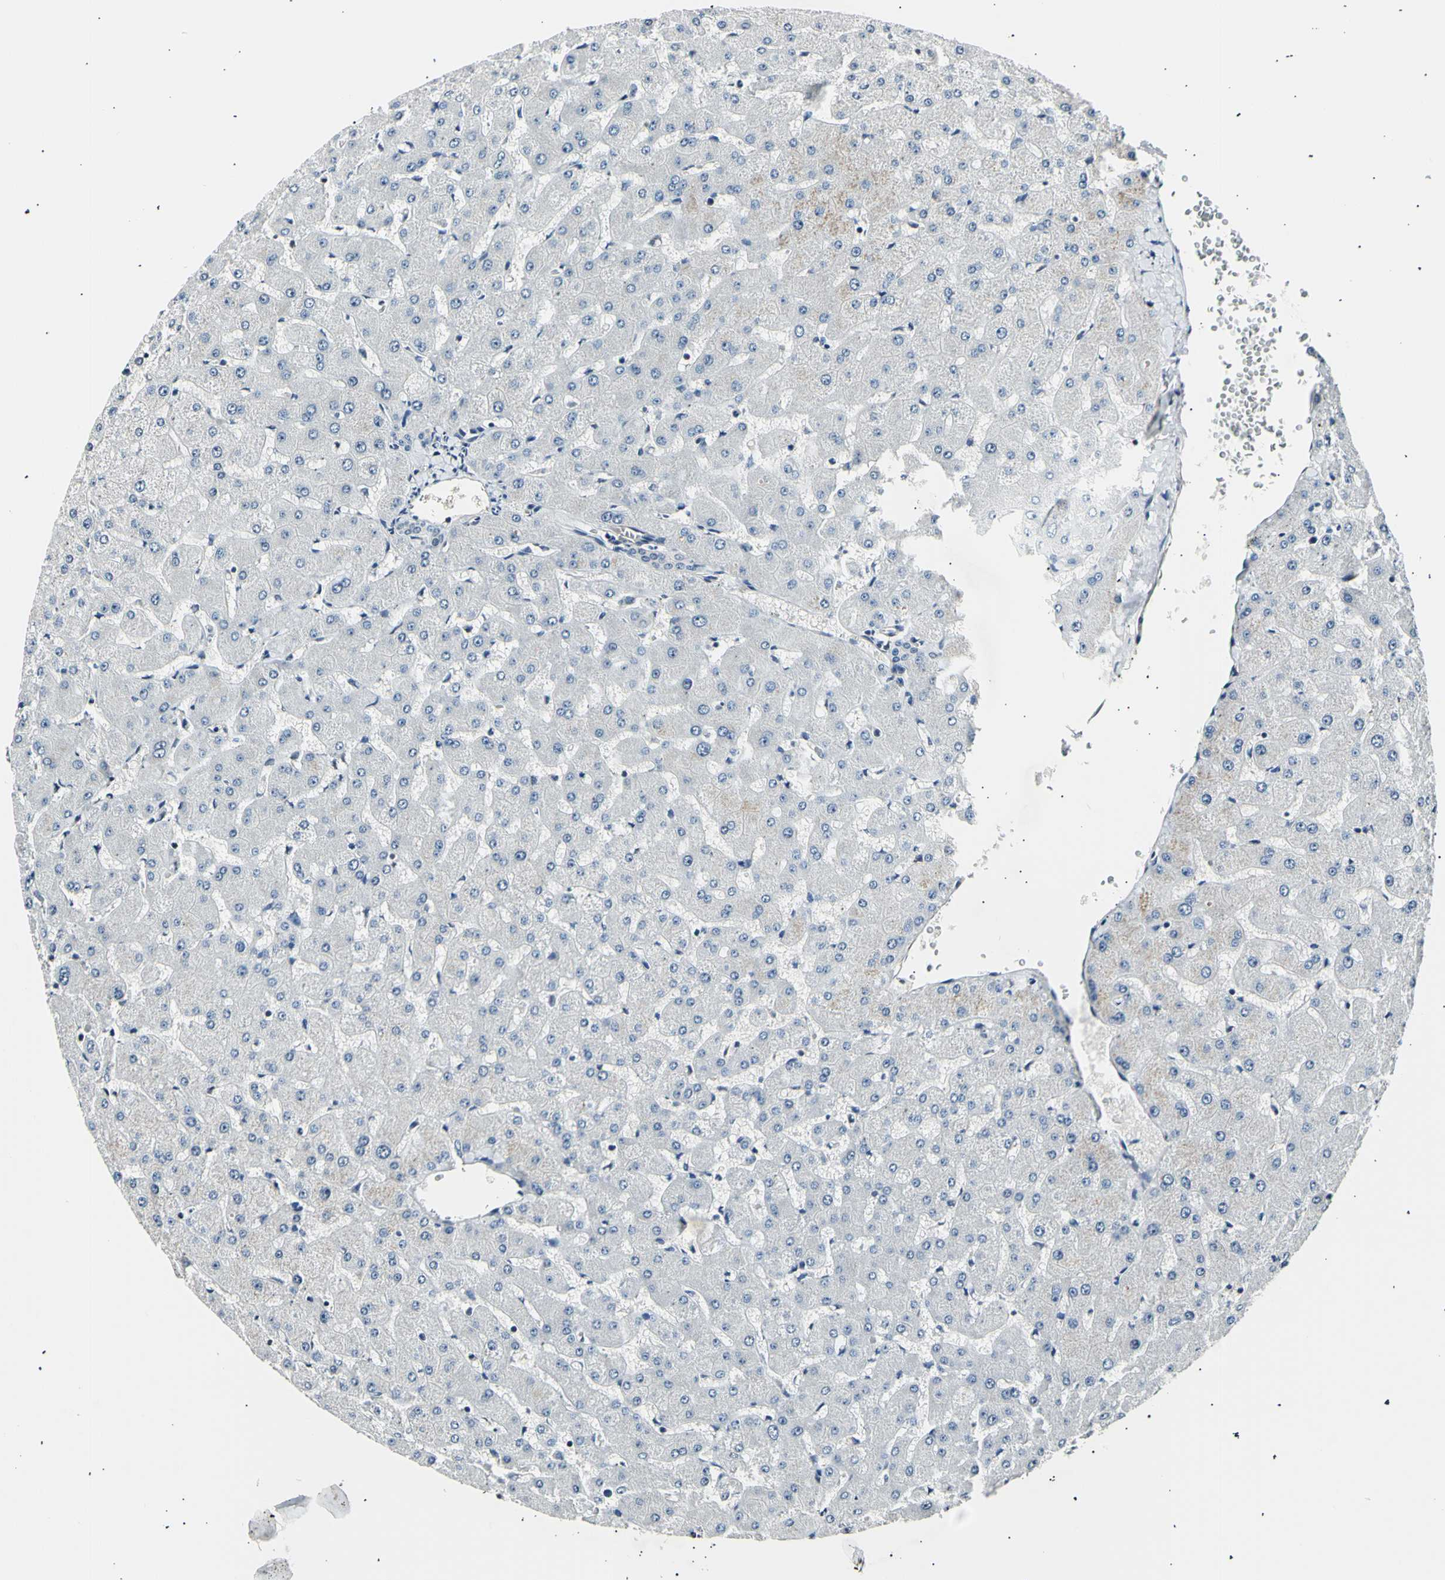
{"staining": {"intensity": "negative", "quantity": "none", "location": "none"}, "tissue": "liver", "cell_type": "Cholangiocytes", "image_type": "normal", "snomed": [{"axis": "morphology", "description": "Normal tissue, NOS"}, {"axis": "topography", "description": "Liver"}], "caption": "IHC histopathology image of normal human liver stained for a protein (brown), which displays no expression in cholangiocytes. (DAB (3,3'-diaminobenzidine) IHC visualized using brightfield microscopy, high magnification).", "gene": "AK1", "patient": {"sex": "female", "age": 63}}